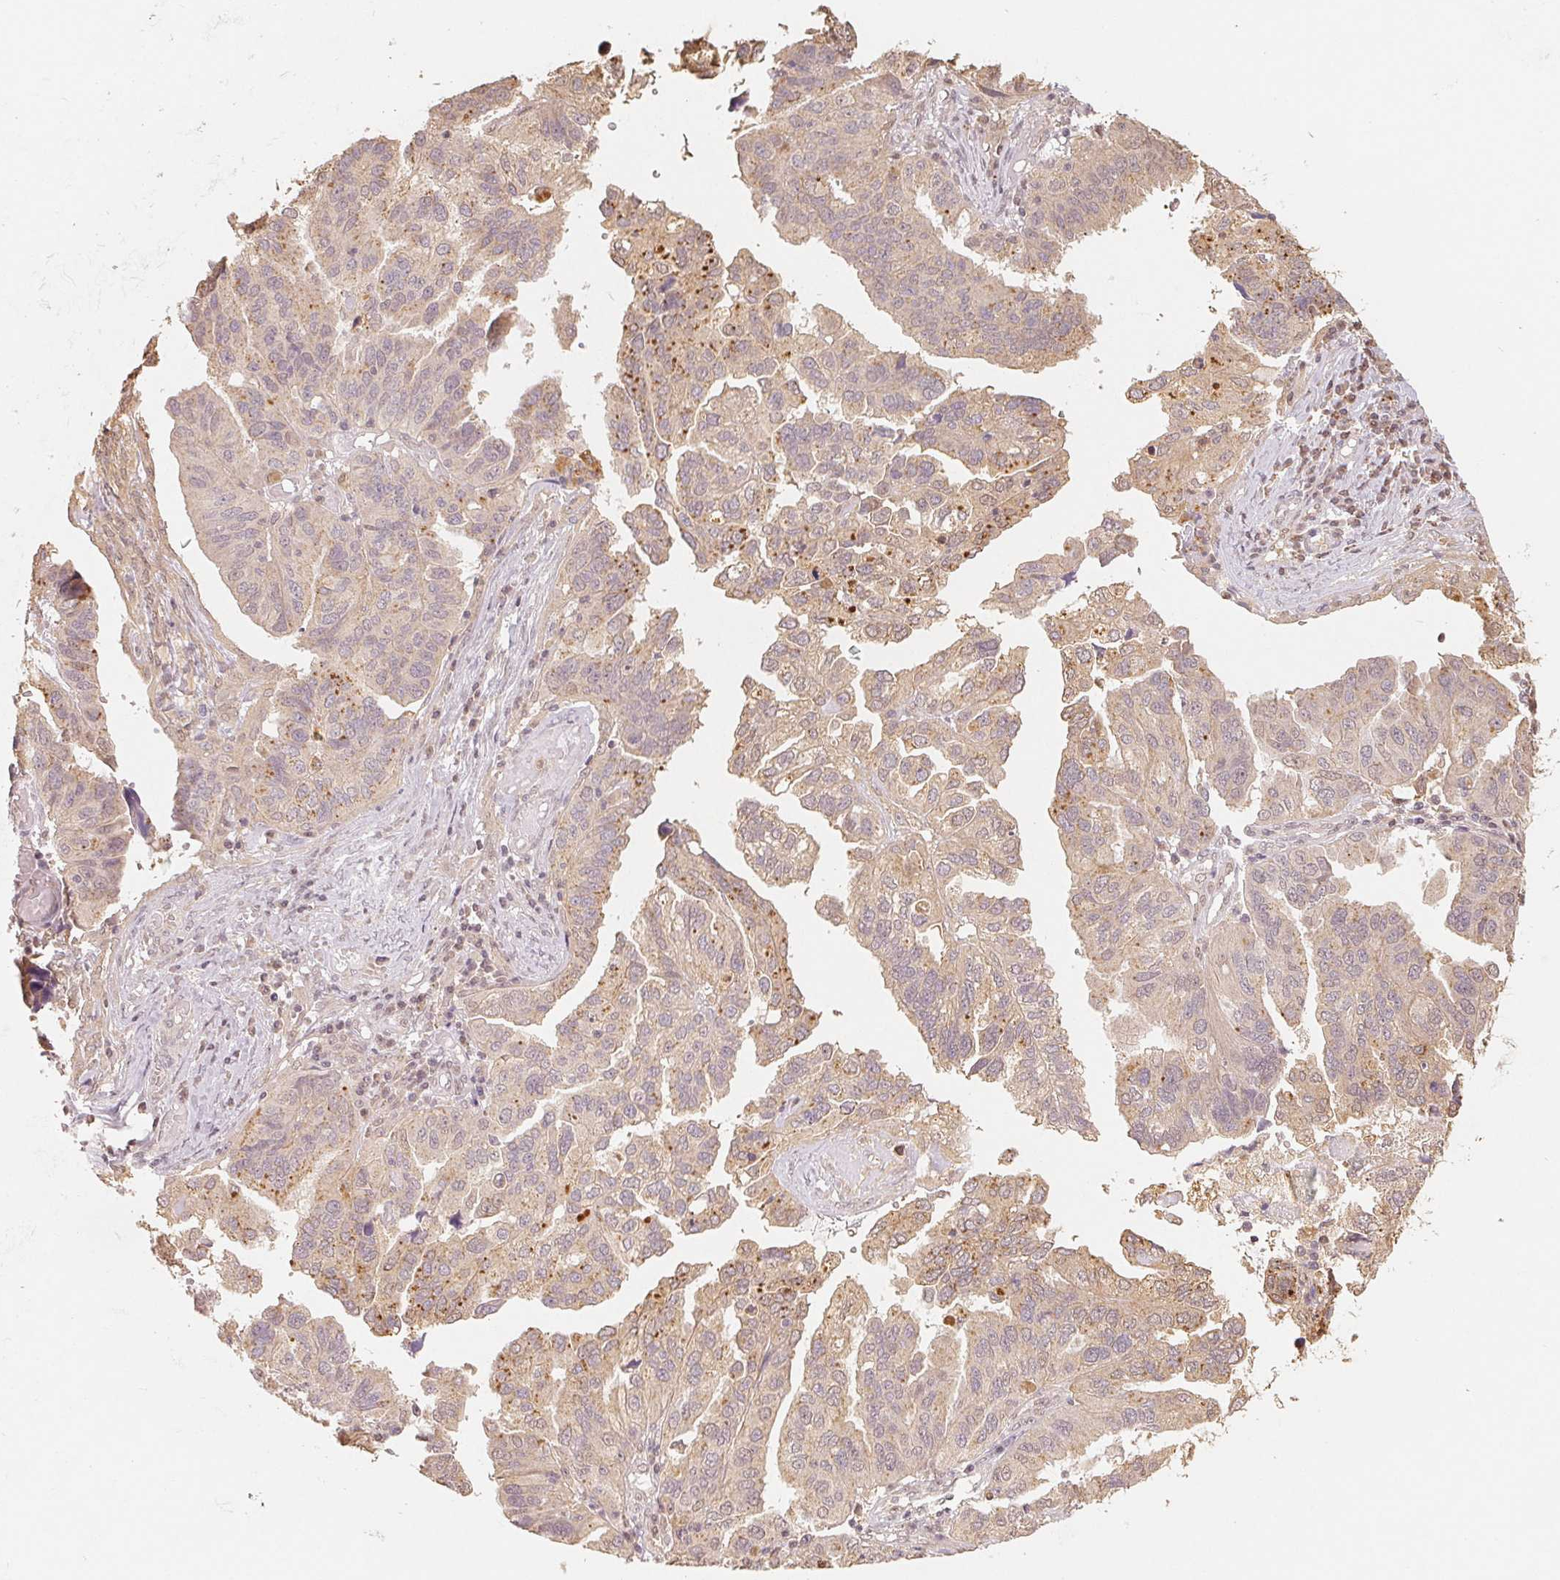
{"staining": {"intensity": "weak", "quantity": ">75%", "location": "cytoplasmic/membranous"}, "tissue": "ovarian cancer", "cell_type": "Tumor cells", "image_type": "cancer", "snomed": [{"axis": "morphology", "description": "Cystadenocarcinoma, serous, NOS"}, {"axis": "topography", "description": "Ovary"}], "caption": "This is a micrograph of immunohistochemistry staining of ovarian cancer, which shows weak expression in the cytoplasmic/membranous of tumor cells.", "gene": "GUSB", "patient": {"sex": "female", "age": 79}}